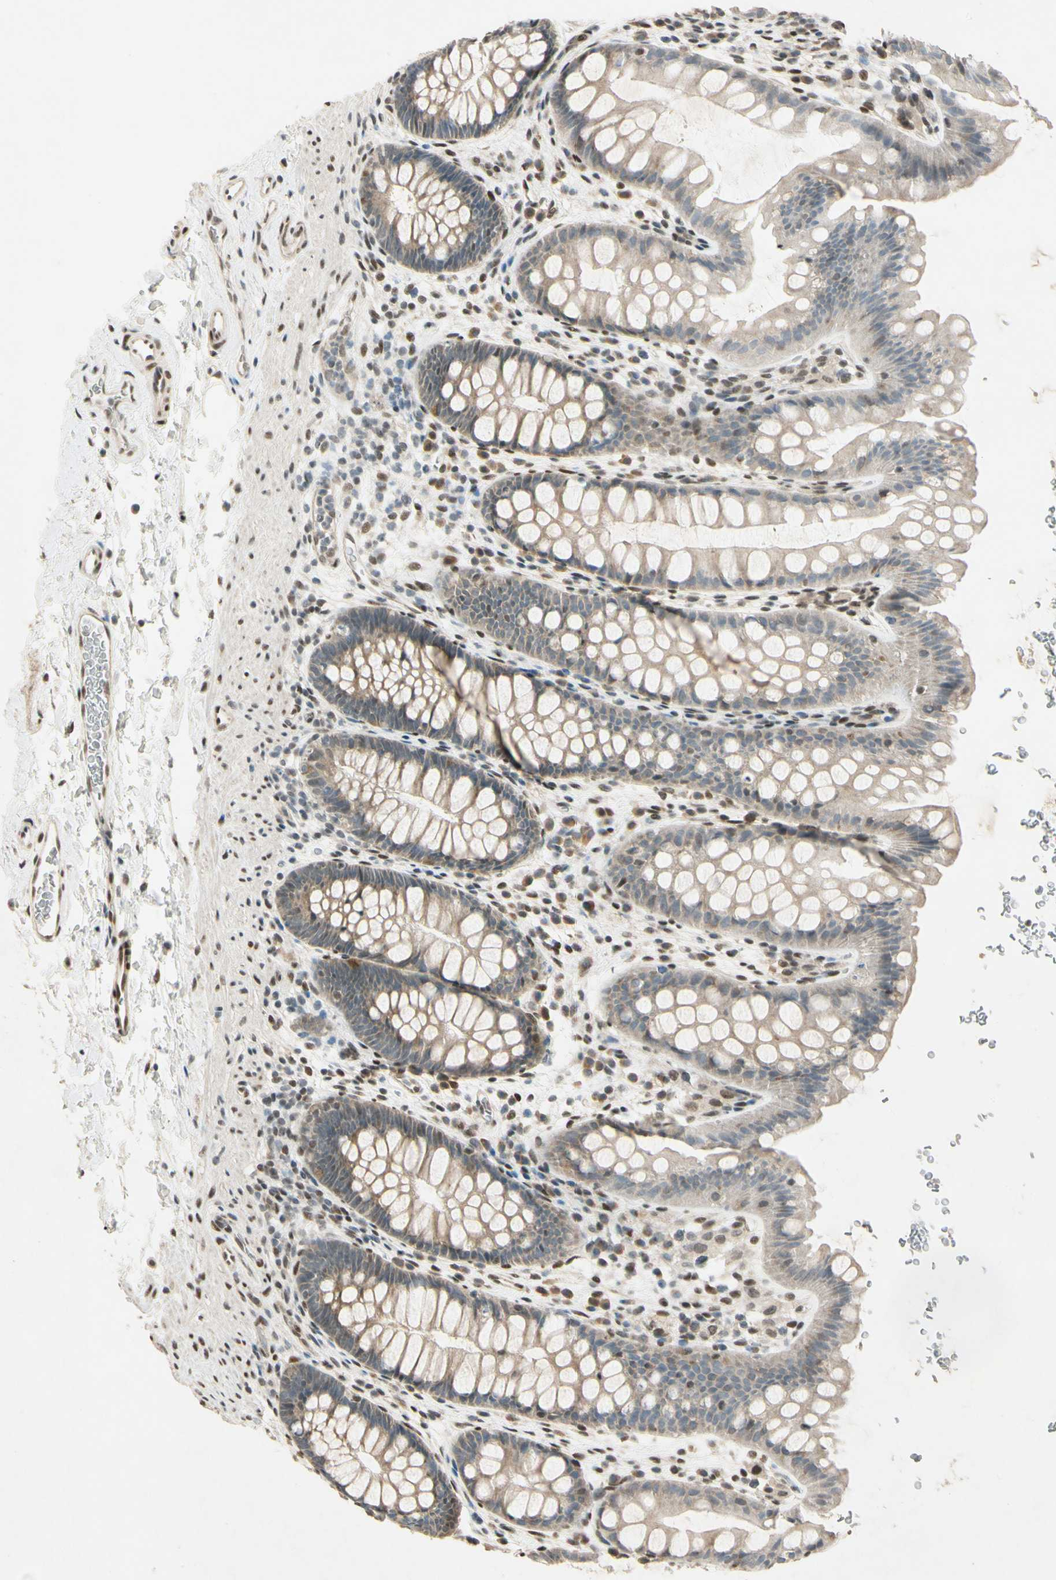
{"staining": {"intensity": "weak", "quantity": "25%-75%", "location": "cytoplasmic/membranous"}, "tissue": "rectum", "cell_type": "Glandular cells", "image_type": "normal", "snomed": [{"axis": "morphology", "description": "Normal tissue, NOS"}, {"axis": "topography", "description": "Rectum"}], "caption": "Rectum stained with immunohistochemistry (IHC) exhibits weak cytoplasmic/membranous expression in approximately 25%-75% of glandular cells. Immunohistochemistry (ihc) stains the protein in brown and the nuclei are stained blue.", "gene": "ZBTB4", "patient": {"sex": "female", "age": 24}}